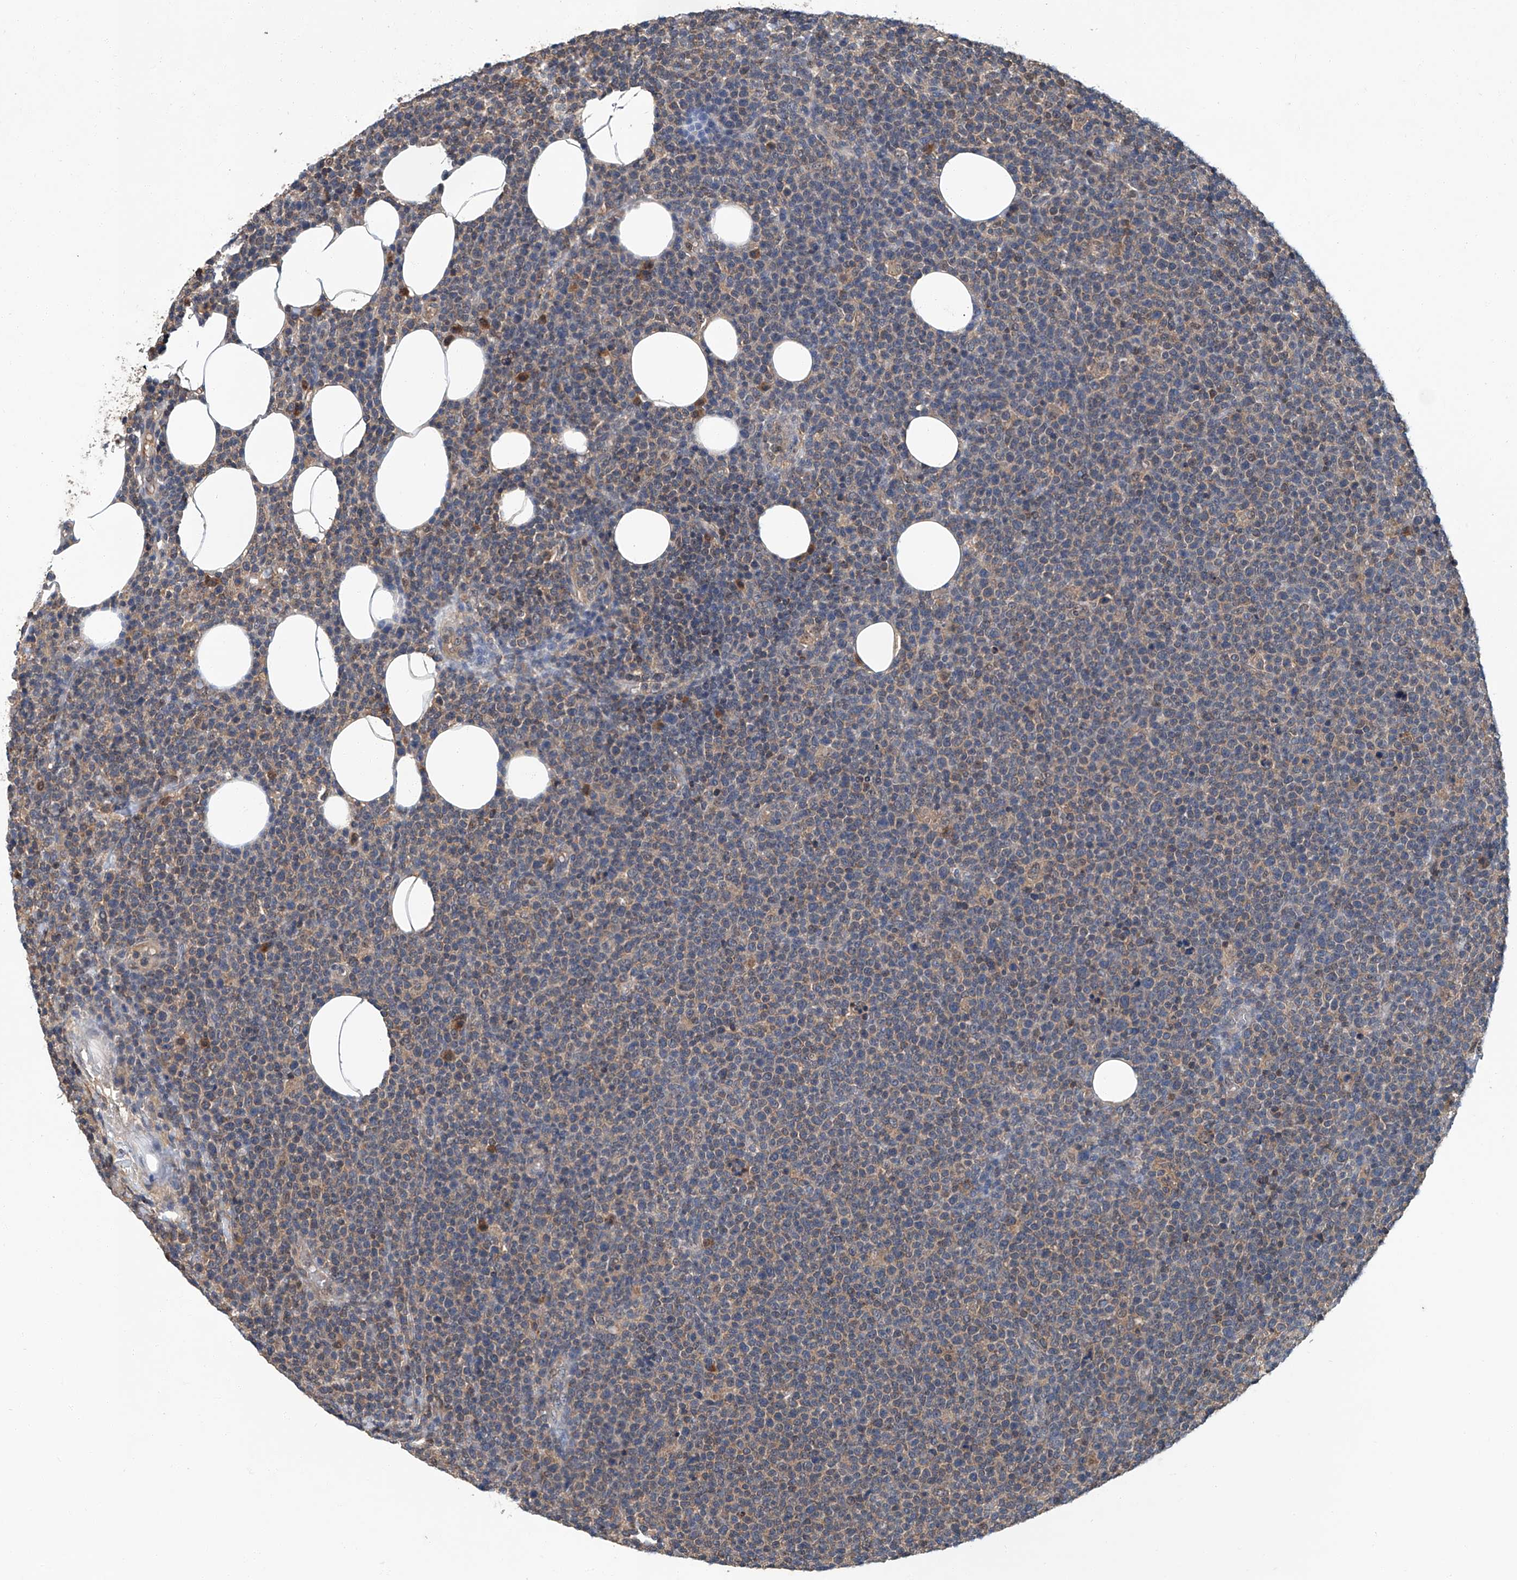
{"staining": {"intensity": "weak", "quantity": "25%-75%", "location": "cytoplasmic/membranous"}, "tissue": "lymphoma", "cell_type": "Tumor cells", "image_type": "cancer", "snomed": [{"axis": "morphology", "description": "Malignant lymphoma, non-Hodgkin's type, High grade"}, {"axis": "topography", "description": "Lymph node"}], "caption": "Human high-grade malignant lymphoma, non-Hodgkin's type stained with a protein marker exhibits weak staining in tumor cells.", "gene": "CLK1", "patient": {"sex": "male", "age": 61}}